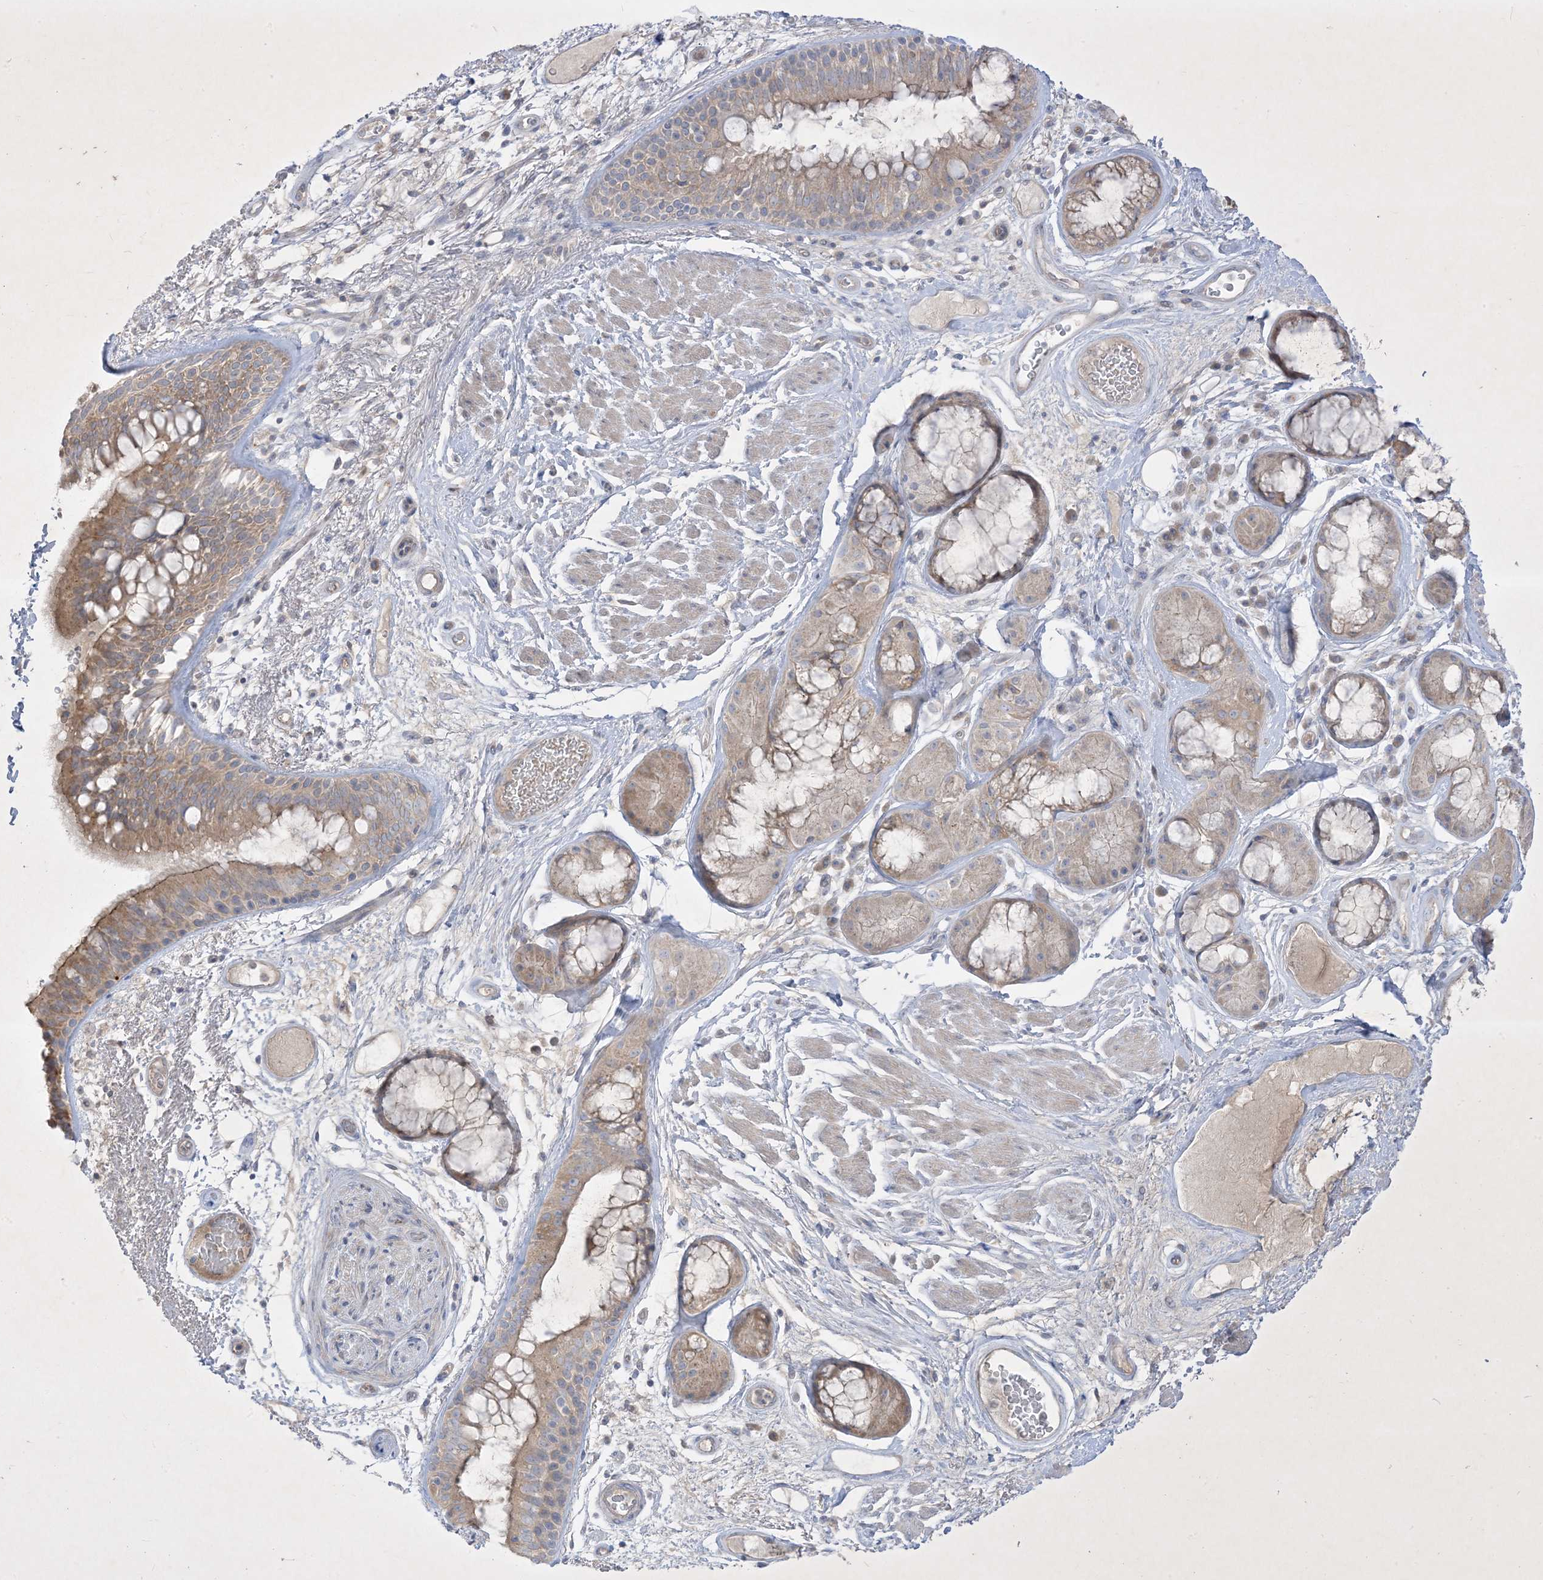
{"staining": {"intensity": "moderate", "quantity": ">75%", "location": "cytoplasmic/membranous"}, "tissue": "bronchus", "cell_type": "Respiratory epithelial cells", "image_type": "normal", "snomed": [{"axis": "morphology", "description": "Normal tissue, NOS"}, {"axis": "morphology", "description": "Squamous cell carcinoma, NOS"}, {"axis": "topography", "description": "Lymph node"}, {"axis": "topography", "description": "Bronchus"}, {"axis": "topography", "description": "Lung"}], "caption": "Unremarkable bronchus shows moderate cytoplasmic/membranous positivity in approximately >75% of respiratory epithelial cells, visualized by immunohistochemistry.", "gene": "PLEKHA3", "patient": {"sex": "male", "age": 66}}